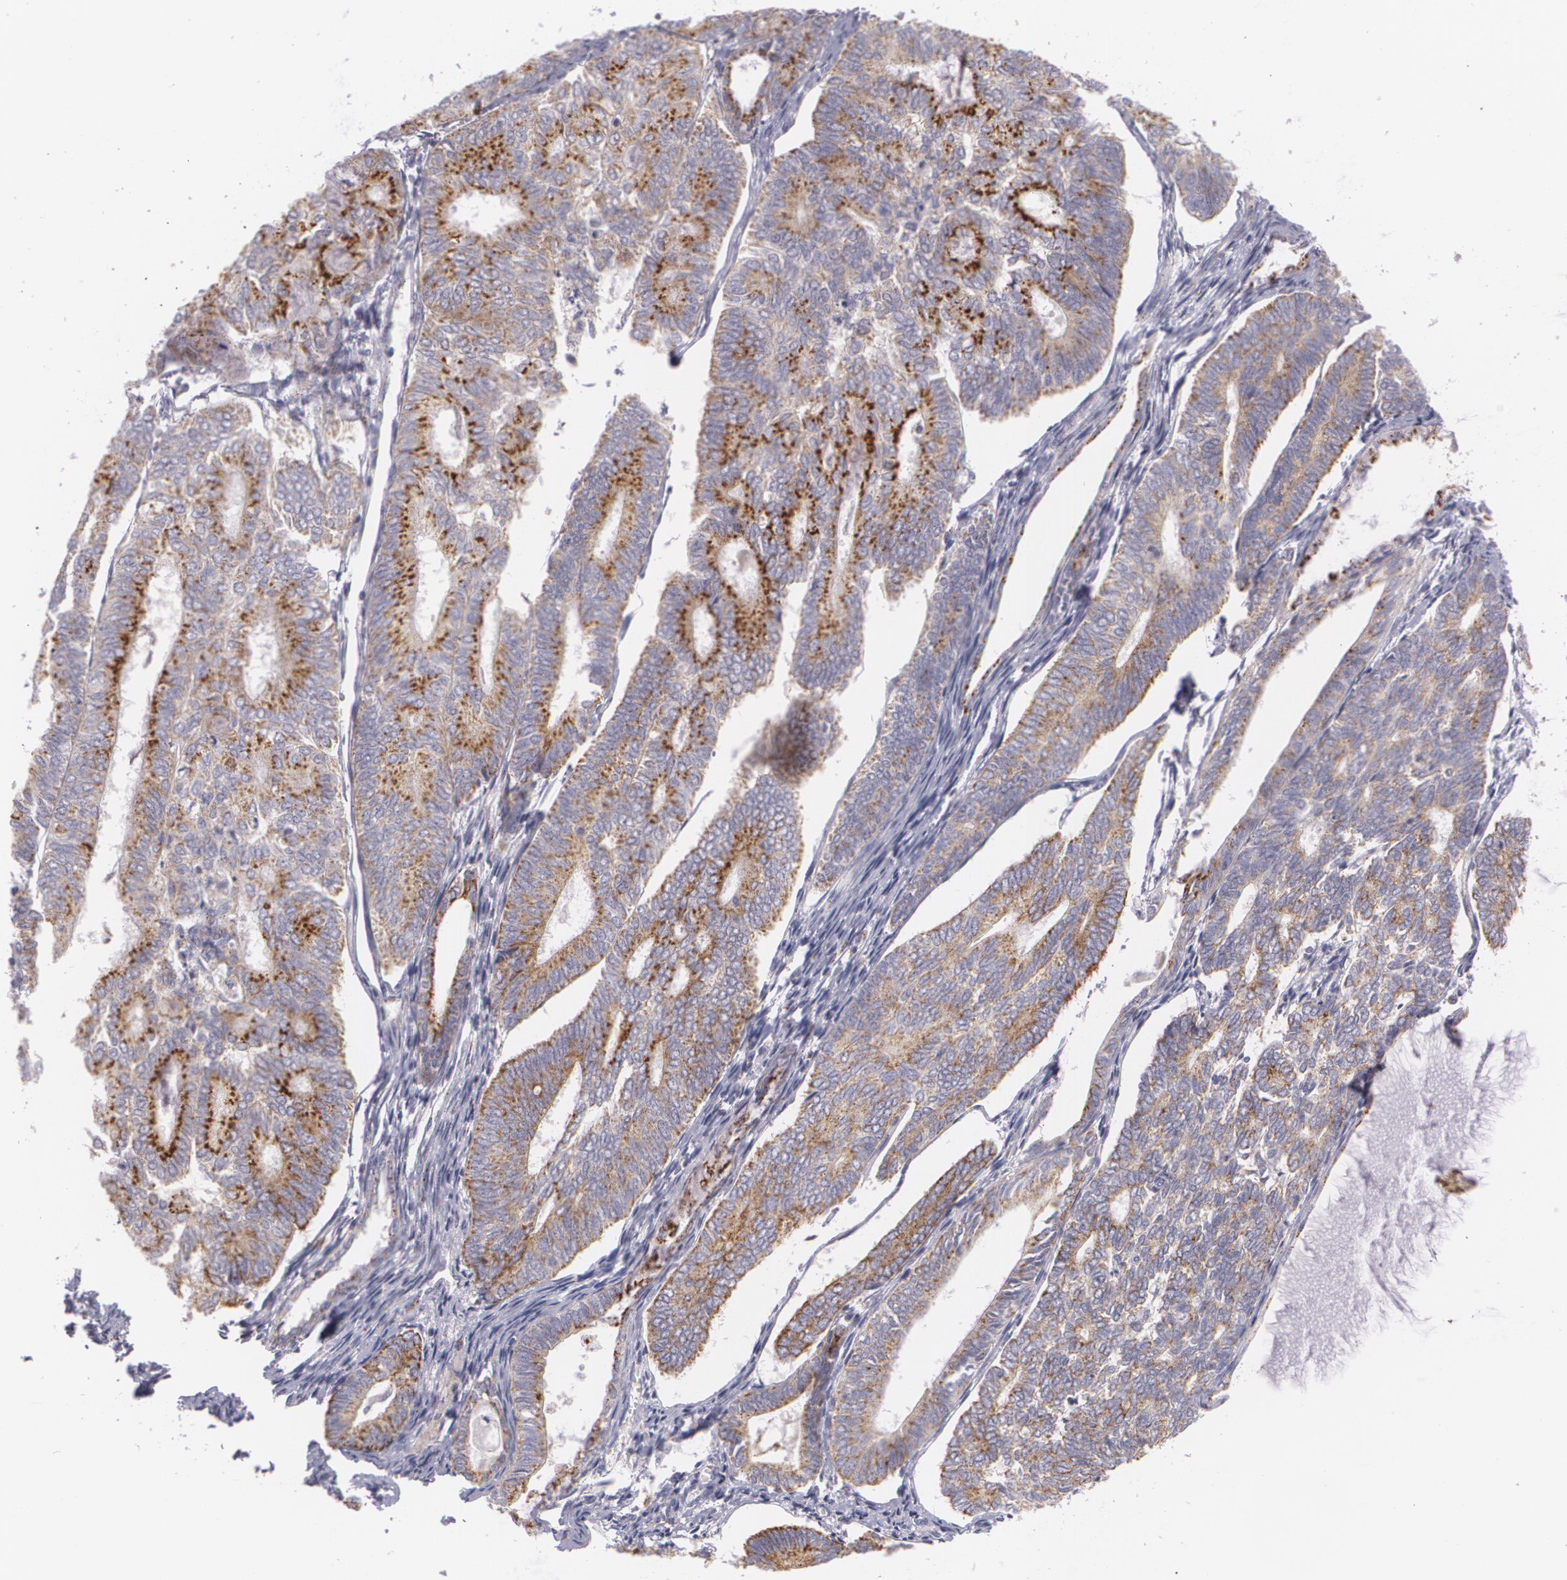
{"staining": {"intensity": "moderate", "quantity": ">75%", "location": "cytoplasmic/membranous"}, "tissue": "endometrial cancer", "cell_type": "Tumor cells", "image_type": "cancer", "snomed": [{"axis": "morphology", "description": "Adenocarcinoma, NOS"}, {"axis": "topography", "description": "Endometrium"}], "caption": "Tumor cells demonstrate medium levels of moderate cytoplasmic/membranous expression in approximately >75% of cells in endometrial cancer (adenocarcinoma). (Stains: DAB in brown, nuclei in blue, Microscopy: brightfield microscopy at high magnification).", "gene": "CILK1", "patient": {"sex": "female", "age": 59}}